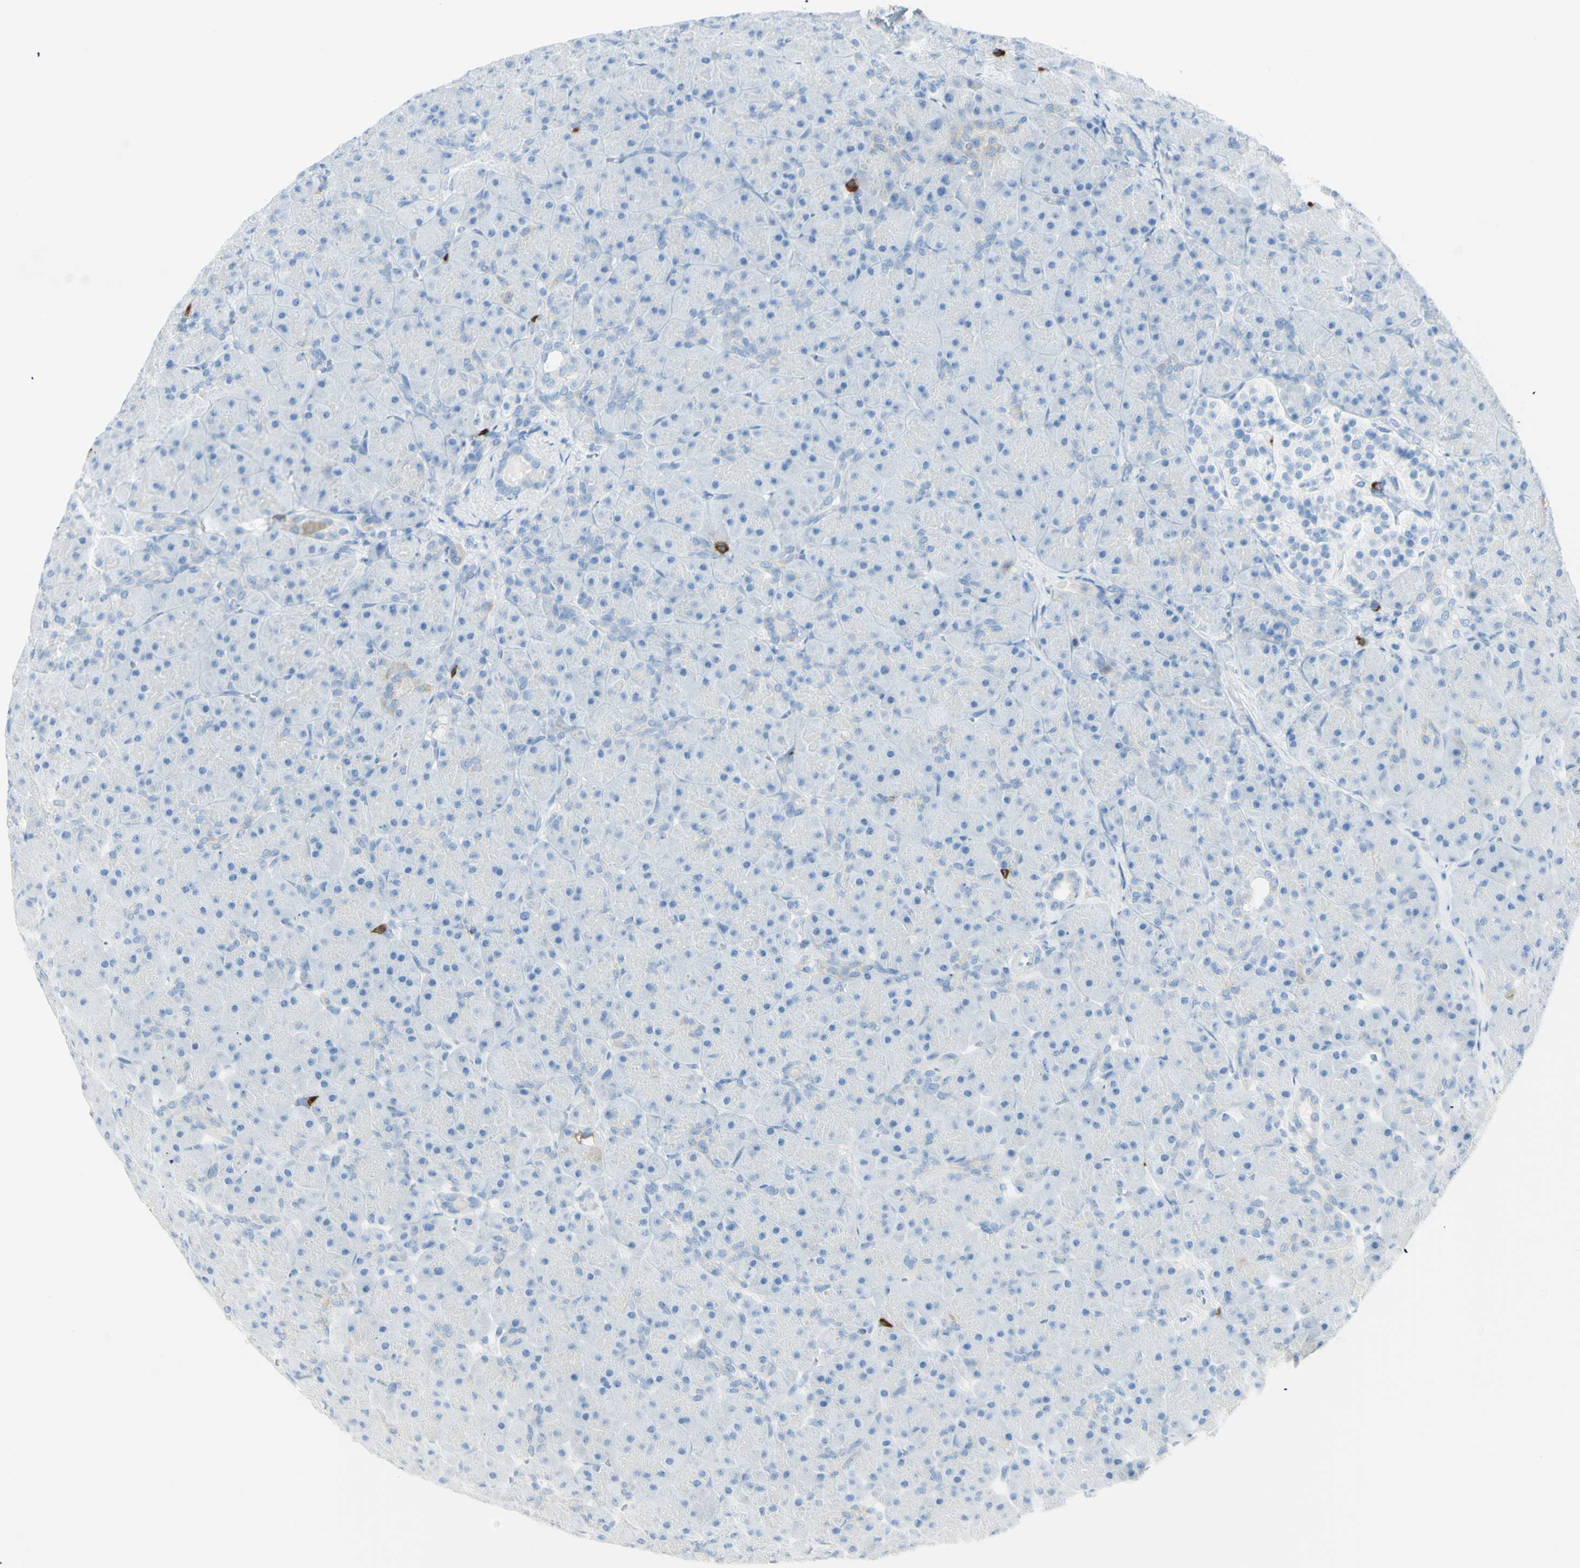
{"staining": {"intensity": "negative", "quantity": "none", "location": "none"}, "tissue": "pancreas", "cell_type": "Exocrine glandular cells", "image_type": "normal", "snomed": [{"axis": "morphology", "description": "Normal tissue, NOS"}, {"axis": "topography", "description": "Pancreas"}], "caption": "Immunohistochemistry image of benign human pancreas stained for a protein (brown), which displays no staining in exocrine glandular cells.", "gene": "LETM1", "patient": {"sex": "male", "age": 66}}